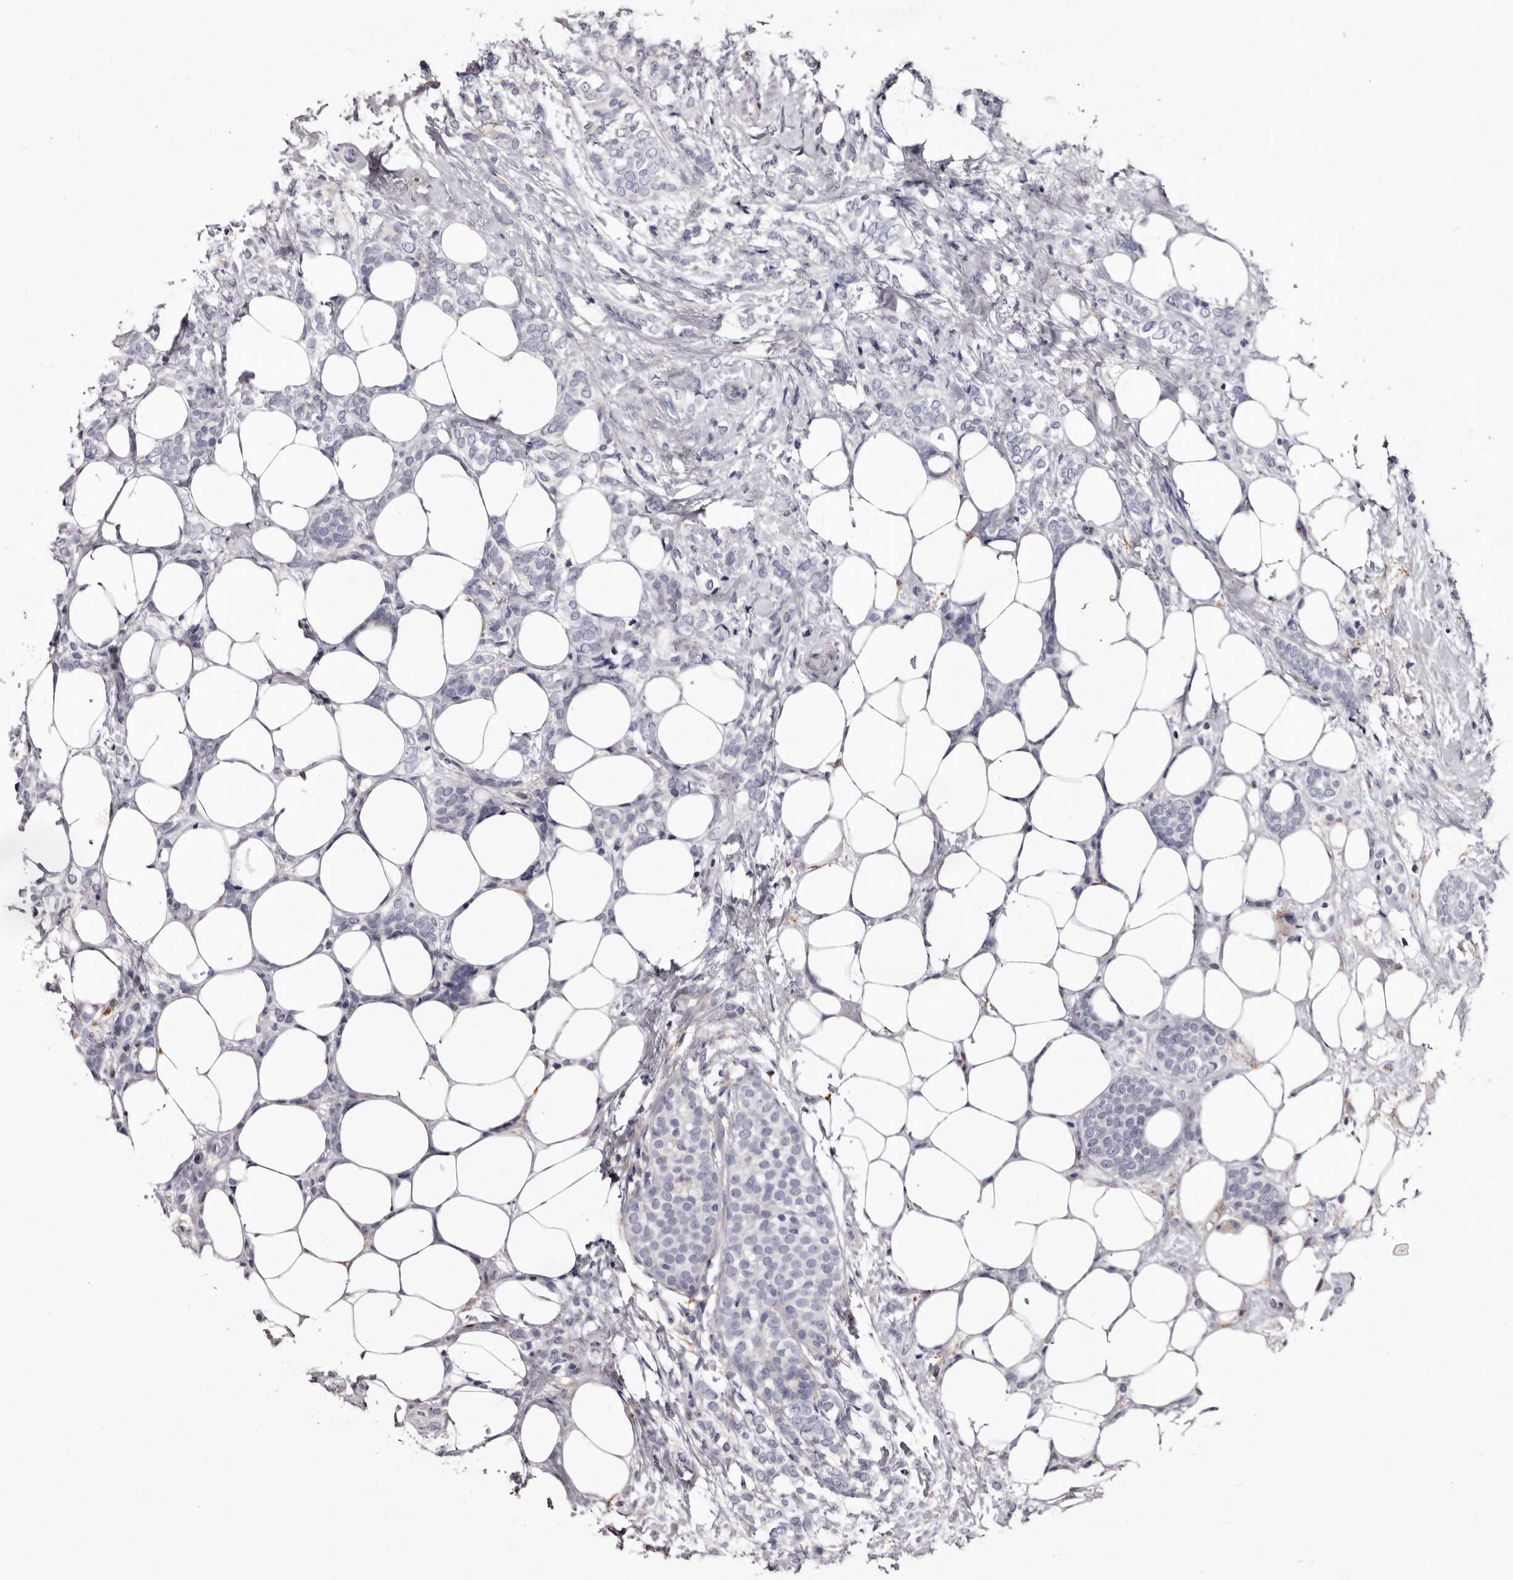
{"staining": {"intensity": "negative", "quantity": "none", "location": "none"}, "tissue": "breast cancer", "cell_type": "Tumor cells", "image_type": "cancer", "snomed": [{"axis": "morphology", "description": "Lobular carcinoma"}, {"axis": "topography", "description": "Breast"}], "caption": "Breast cancer (lobular carcinoma) was stained to show a protein in brown. There is no significant expression in tumor cells.", "gene": "AUNIP", "patient": {"sex": "female", "age": 50}}